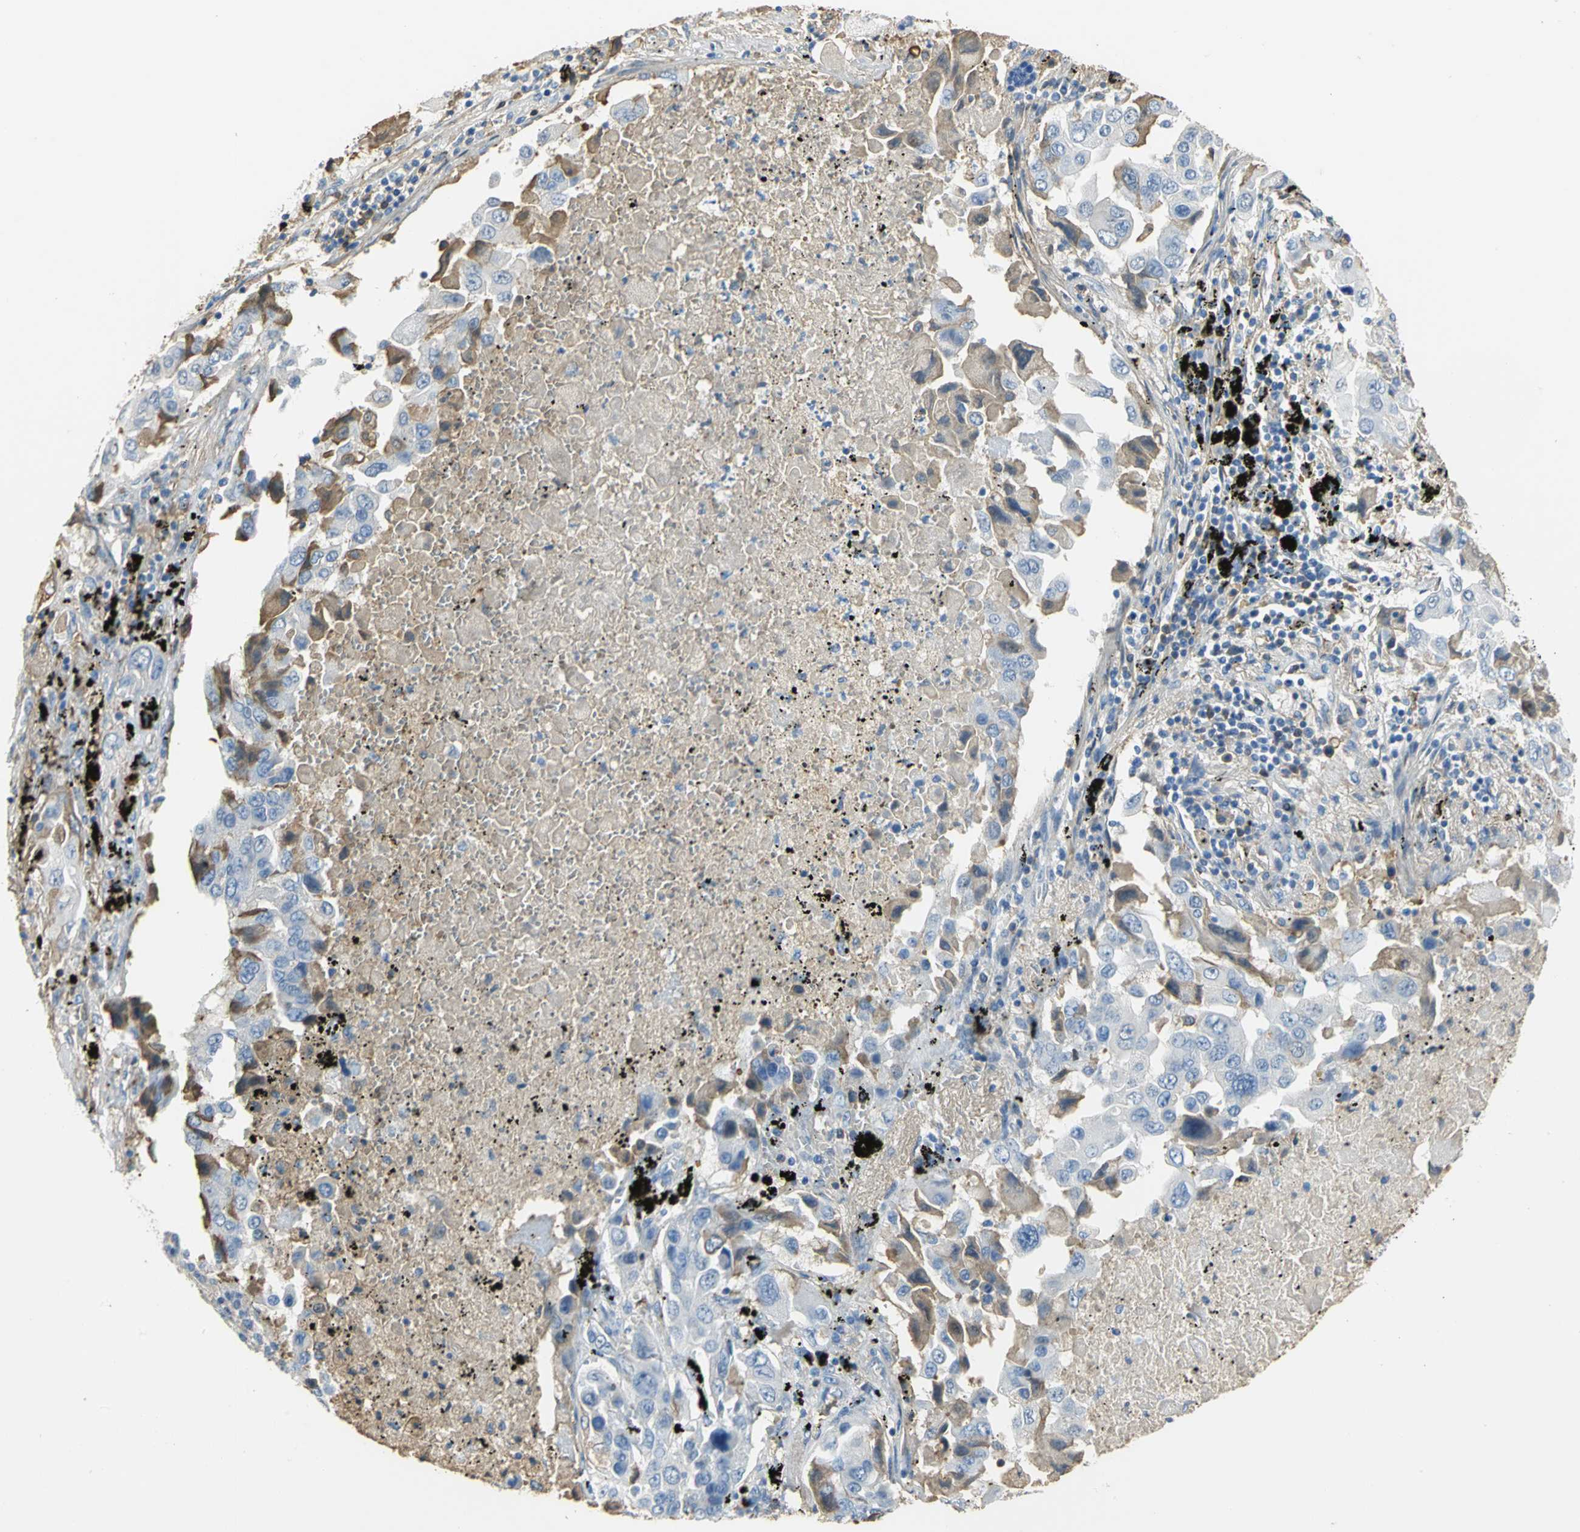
{"staining": {"intensity": "moderate", "quantity": "25%-75%", "location": "cytoplasmic/membranous"}, "tissue": "lung cancer", "cell_type": "Tumor cells", "image_type": "cancer", "snomed": [{"axis": "morphology", "description": "Adenocarcinoma, NOS"}, {"axis": "topography", "description": "Lung"}], "caption": "A high-resolution micrograph shows immunohistochemistry staining of lung cancer, which displays moderate cytoplasmic/membranous positivity in approximately 25%-75% of tumor cells.", "gene": "GYG2", "patient": {"sex": "female", "age": 65}}